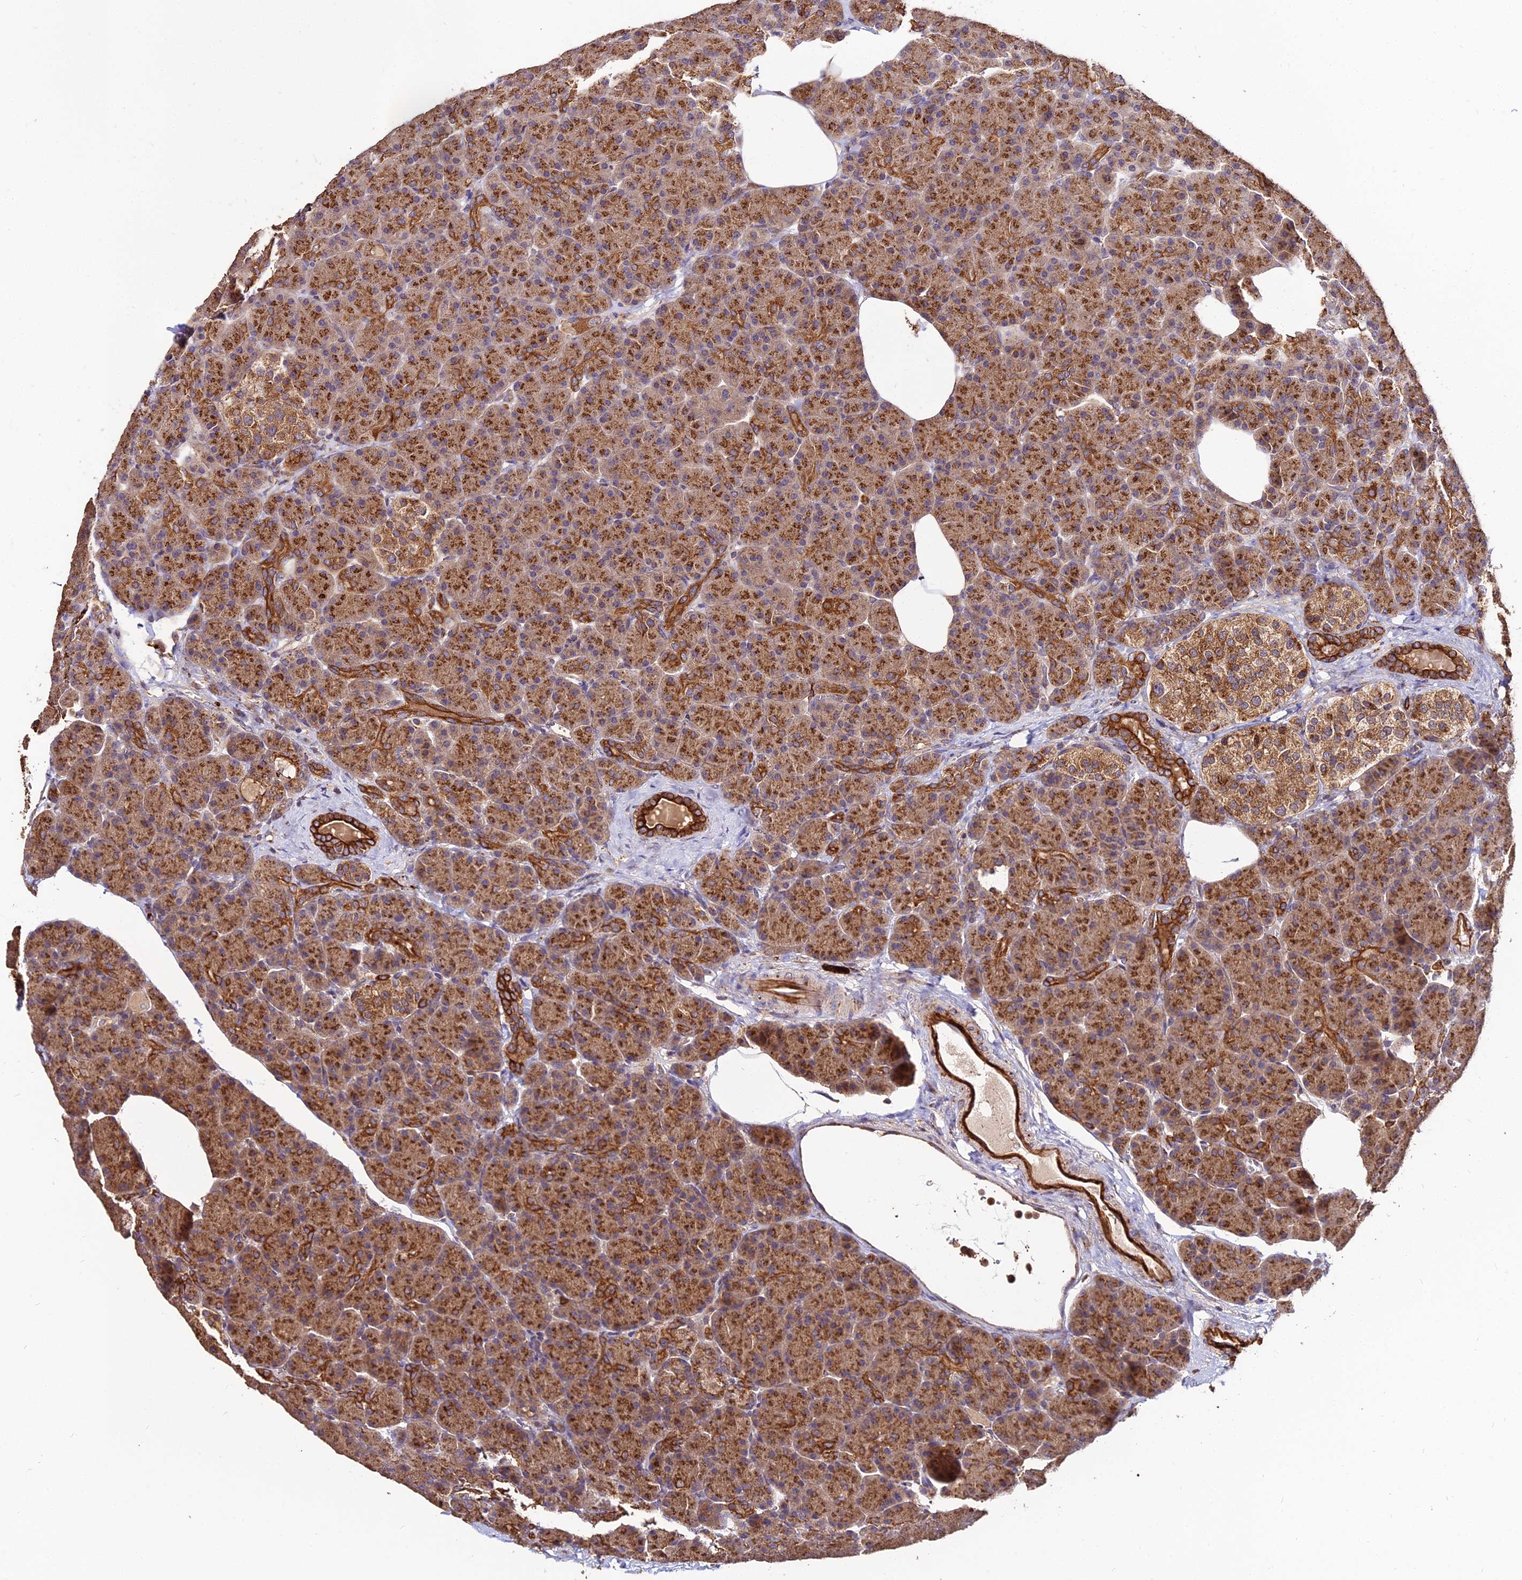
{"staining": {"intensity": "strong", "quantity": ">75%", "location": "cytoplasmic/membranous"}, "tissue": "pancreas", "cell_type": "Exocrine glandular cells", "image_type": "normal", "snomed": [{"axis": "morphology", "description": "Normal tissue, NOS"}, {"axis": "topography", "description": "Pancreas"}], "caption": "This micrograph exhibits immunohistochemistry (IHC) staining of normal pancreas, with high strong cytoplasmic/membranous positivity in approximately >75% of exocrine glandular cells.", "gene": "ENSG00000258465", "patient": {"sex": "female", "age": 43}}